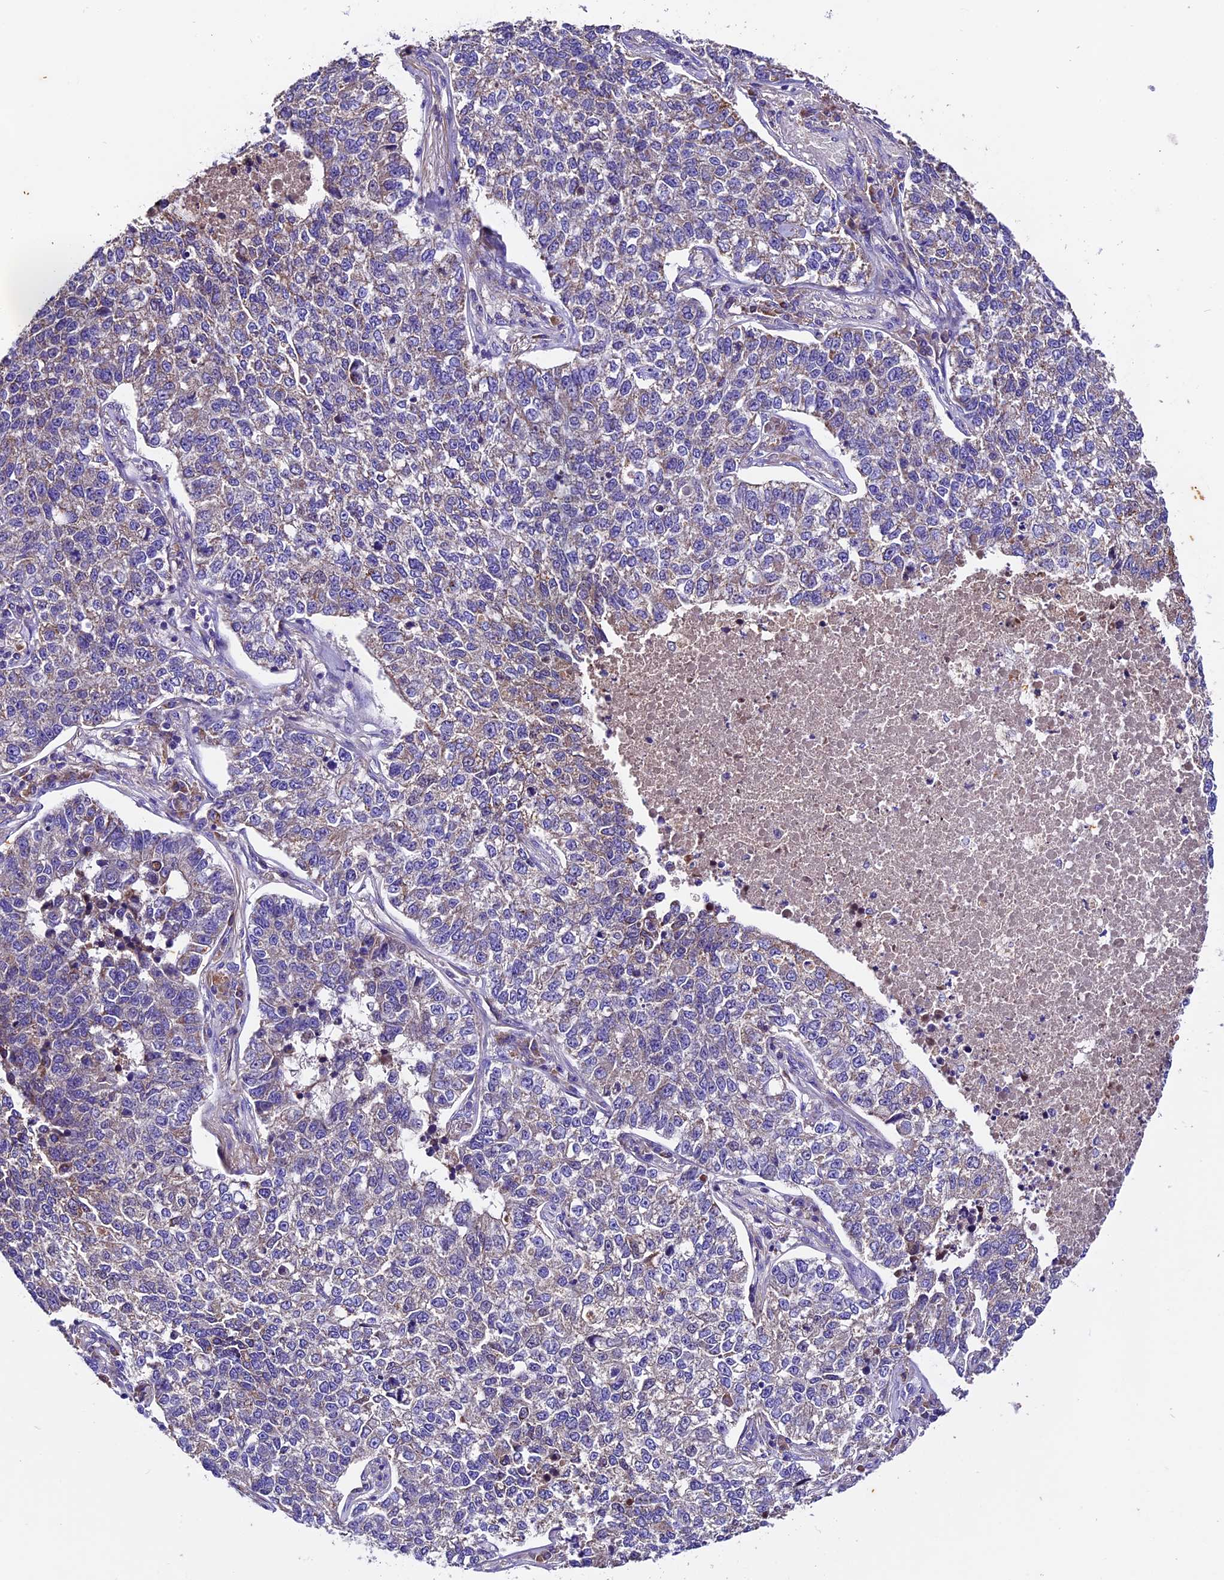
{"staining": {"intensity": "weak", "quantity": "<25%", "location": "cytoplasmic/membranous"}, "tissue": "lung cancer", "cell_type": "Tumor cells", "image_type": "cancer", "snomed": [{"axis": "morphology", "description": "Adenocarcinoma, NOS"}, {"axis": "topography", "description": "Lung"}], "caption": "Immunohistochemistry micrograph of lung cancer (adenocarcinoma) stained for a protein (brown), which exhibits no staining in tumor cells. (DAB (3,3'-diaminobenzidine) IHC with hematoxylin counter stain).", "gene": "SIX5", "patient": {"sex": "male", "age": 49}}